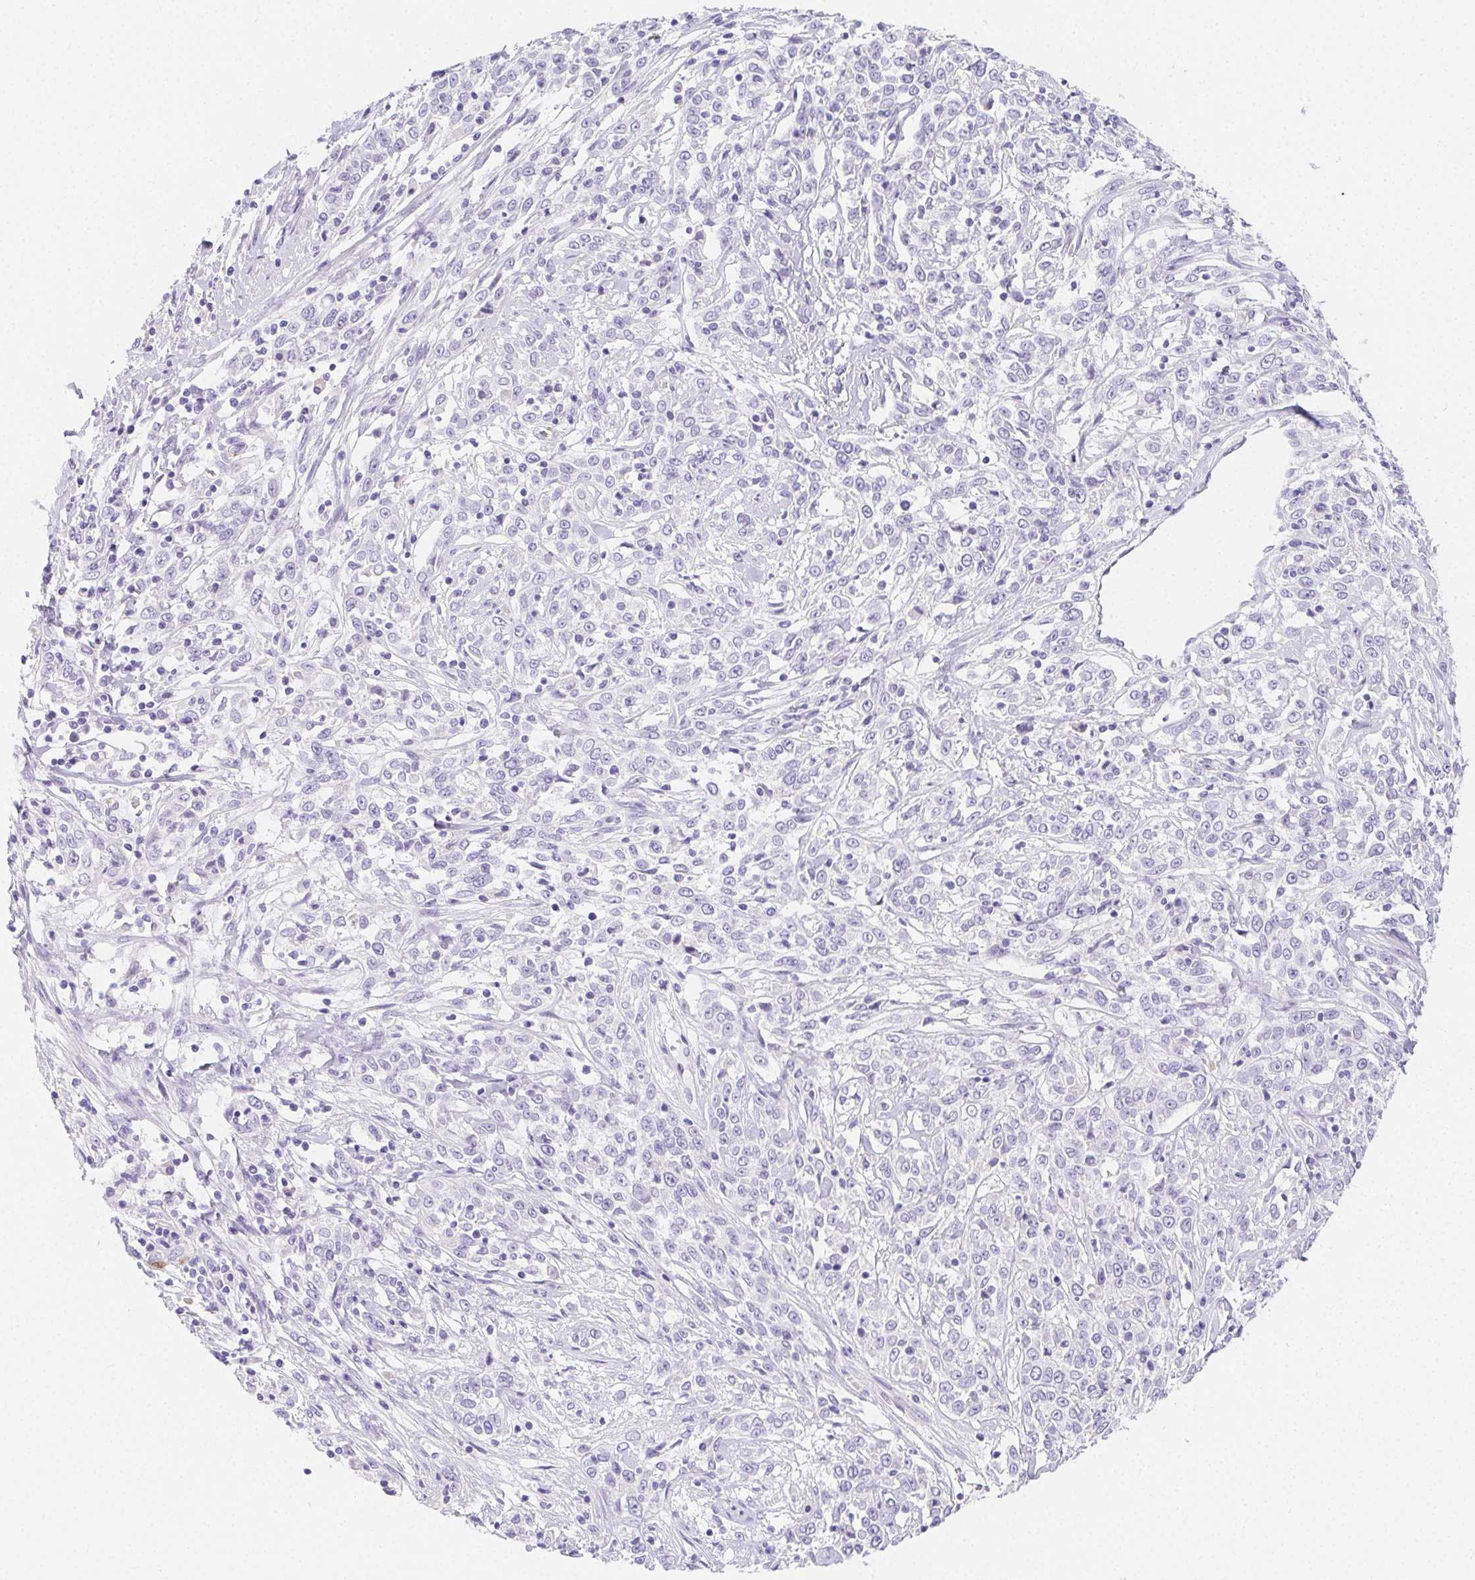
{"staining": {"intensity": "negative", "quantity": "none", "location": "none"}, "tissue": "cervical cancer", "cell_type": "Tumor cells", "image_type": "cancer", "snomed": [{"axis": "morphology", "description": "Adenocarcinoma, NOS"}, {"axis": "topography", "description": "Cervix"}], "caption": "An immunohistochemistry (IHC) photomicrograph of adenocarcinoma (cervical) is shown. There is no staining in tumor cells of adenocarcinoma (cervical).", "gene": "HRC", "patient": {"sex": "female", "age": 40}}